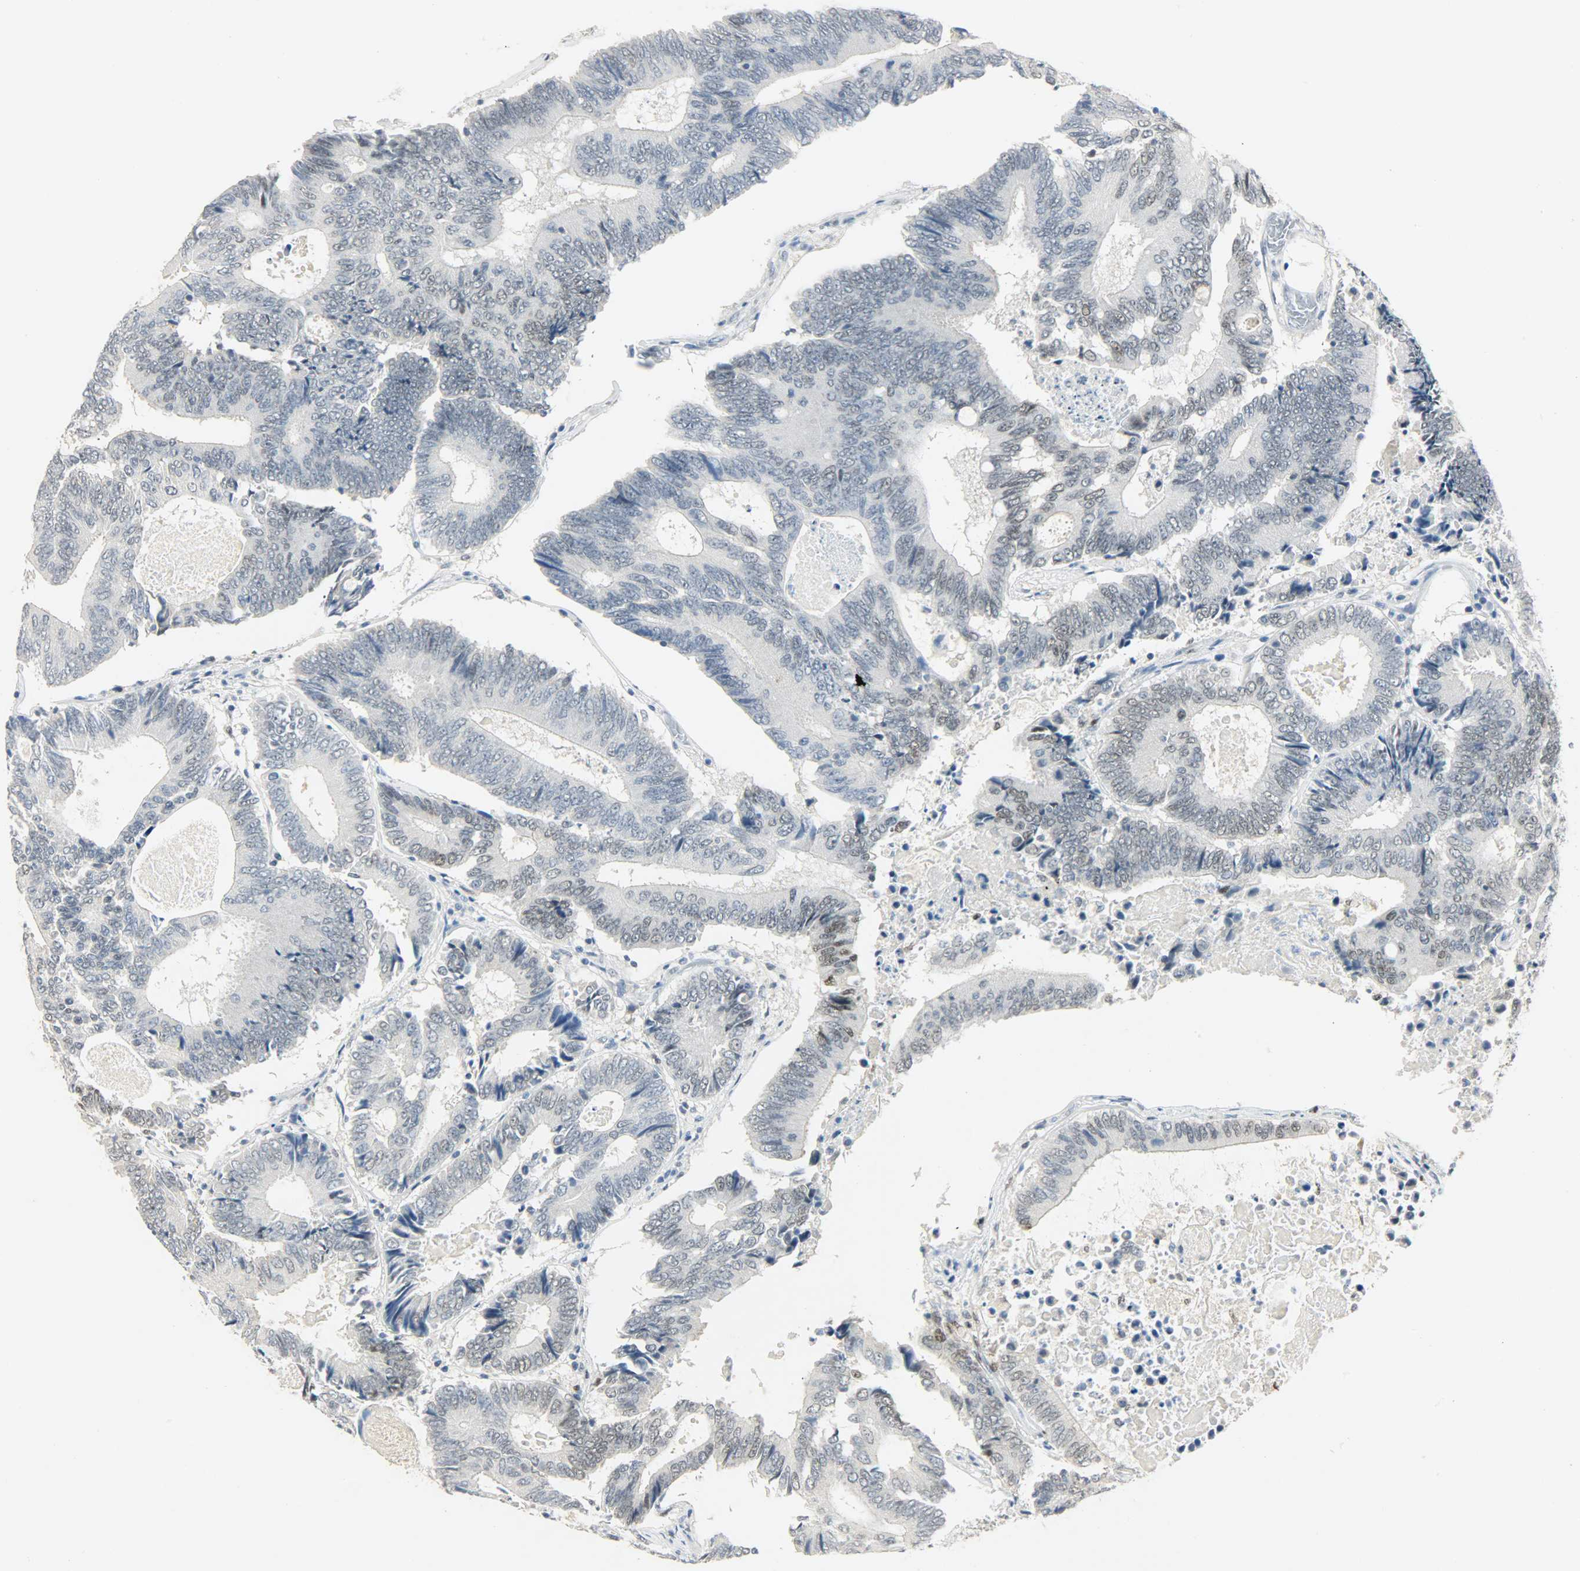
{"staining": {"intensity": "negative", "quantity": "none", "location": "none"}, "tissue": "colorectal cancer", "cell_type": "Tumor cells", "image_type": "cancer", "snomed": [{"axis": "morphology", "description": "Adenocarcinoma, NOS"}, {"axis": "topography", "description": "Colon"}], "caption": "This photomicrograph is of adenocarcinoma (colorectal) stained with immunohistochemistry to label a protein in brown with the nuclei are counter-stained blue. There is no staining in tumor cells. (Immunohistochemistry (ihc), brightfield microscopy, high magnification).", "gene": "PPARG", "patient": {"sex": "female", "age": 78}}